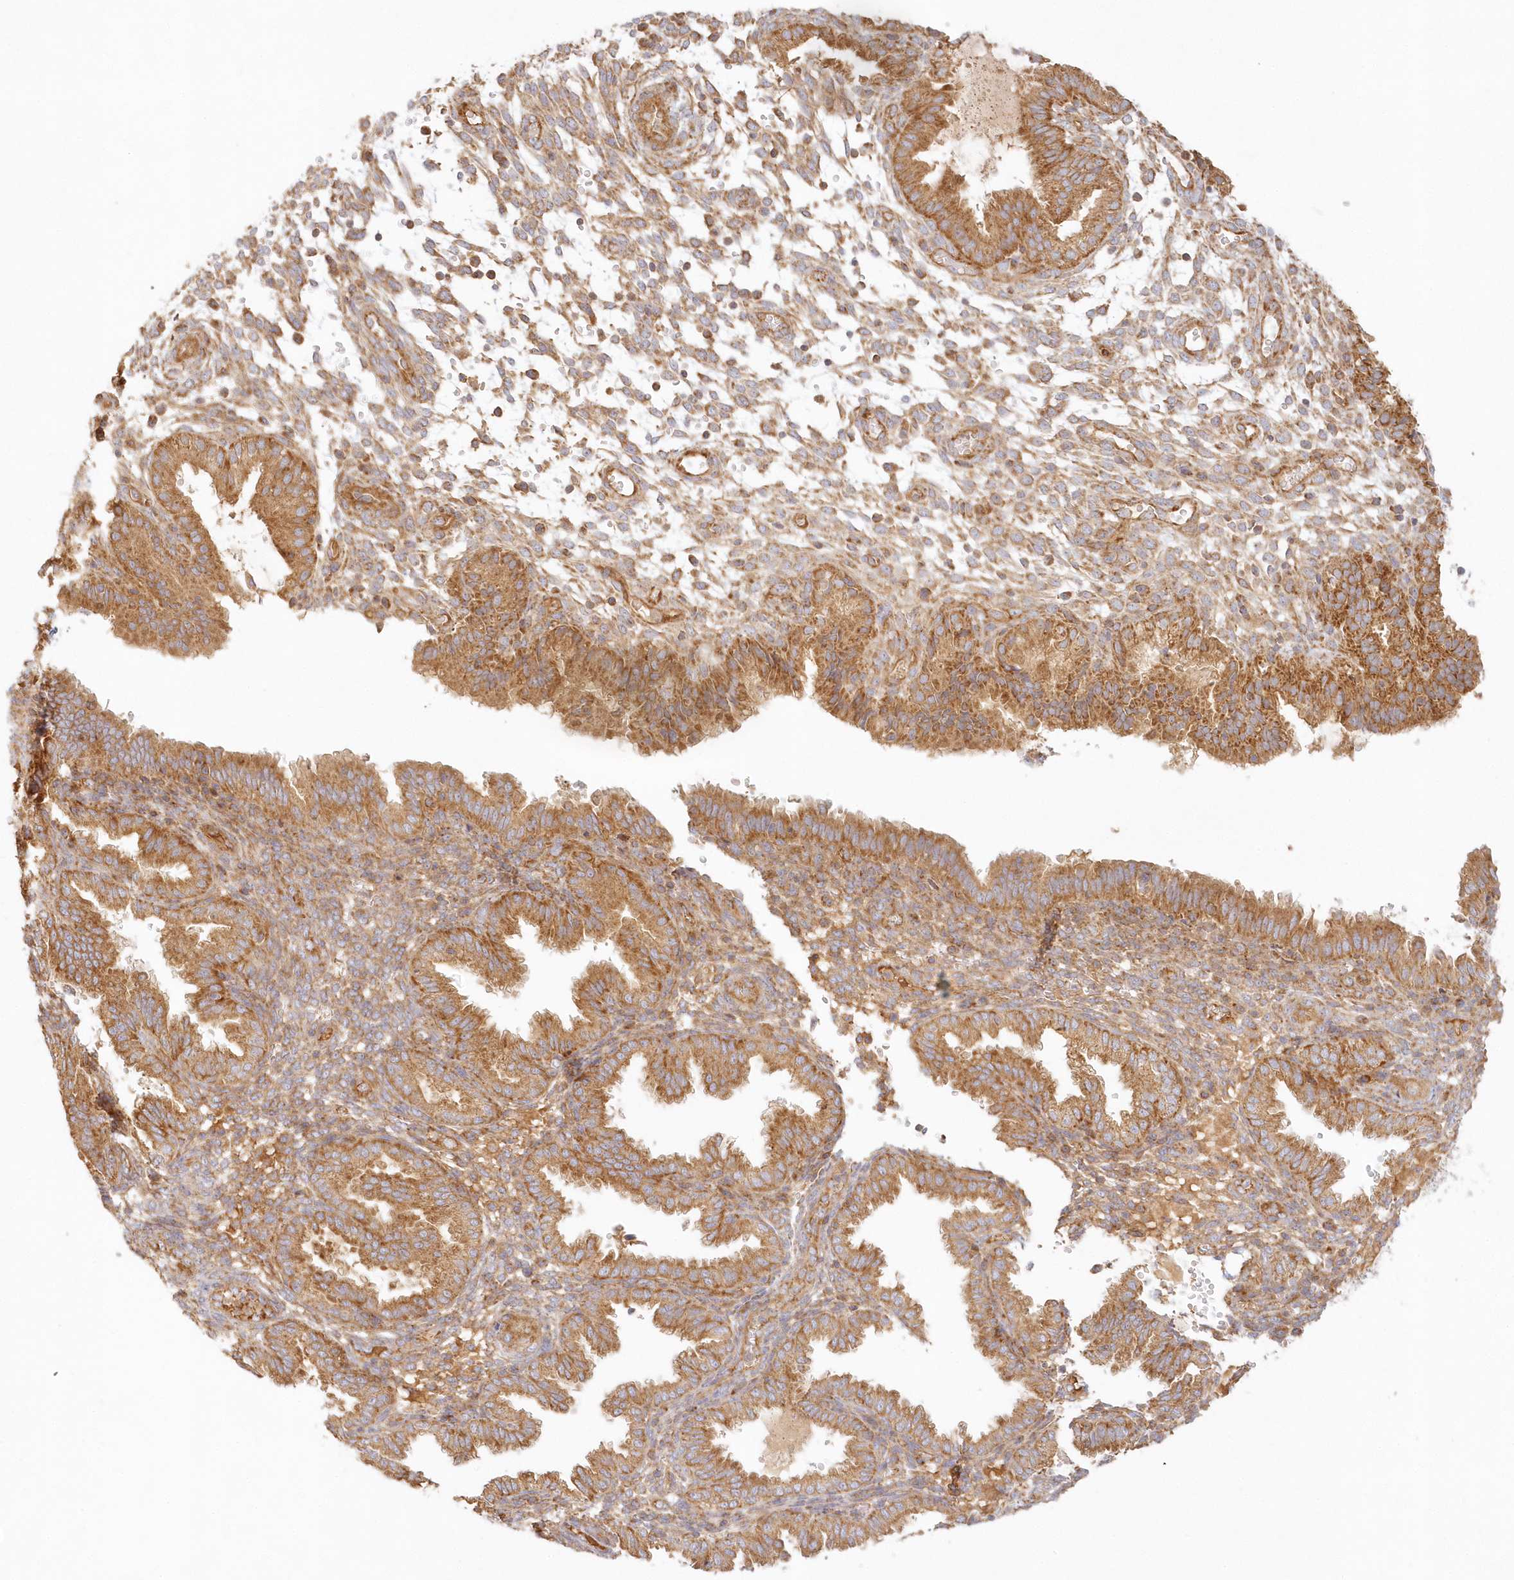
{"staining": {"intensity": "moderate", "quantity": ">75%", "location": "cytoplasmic/membranous"}, "tissue": "endometrium", "cell_type": "Cells in endometrial stroma", "image_type": "normal", "snomed": [{"axis": "morphology", "description": "Normal tissue, NOS"}, {"axis": "topography", "description": "Endometrium"}], "caption": "The micrograph demonstrates a brown stain indicating the presence of a protein in the cytoplasmic/membranous of cells in endometrial stroma in endometrium.", "gene": "KIAA0232", "patient": {"sex": "female", "age": 33}}